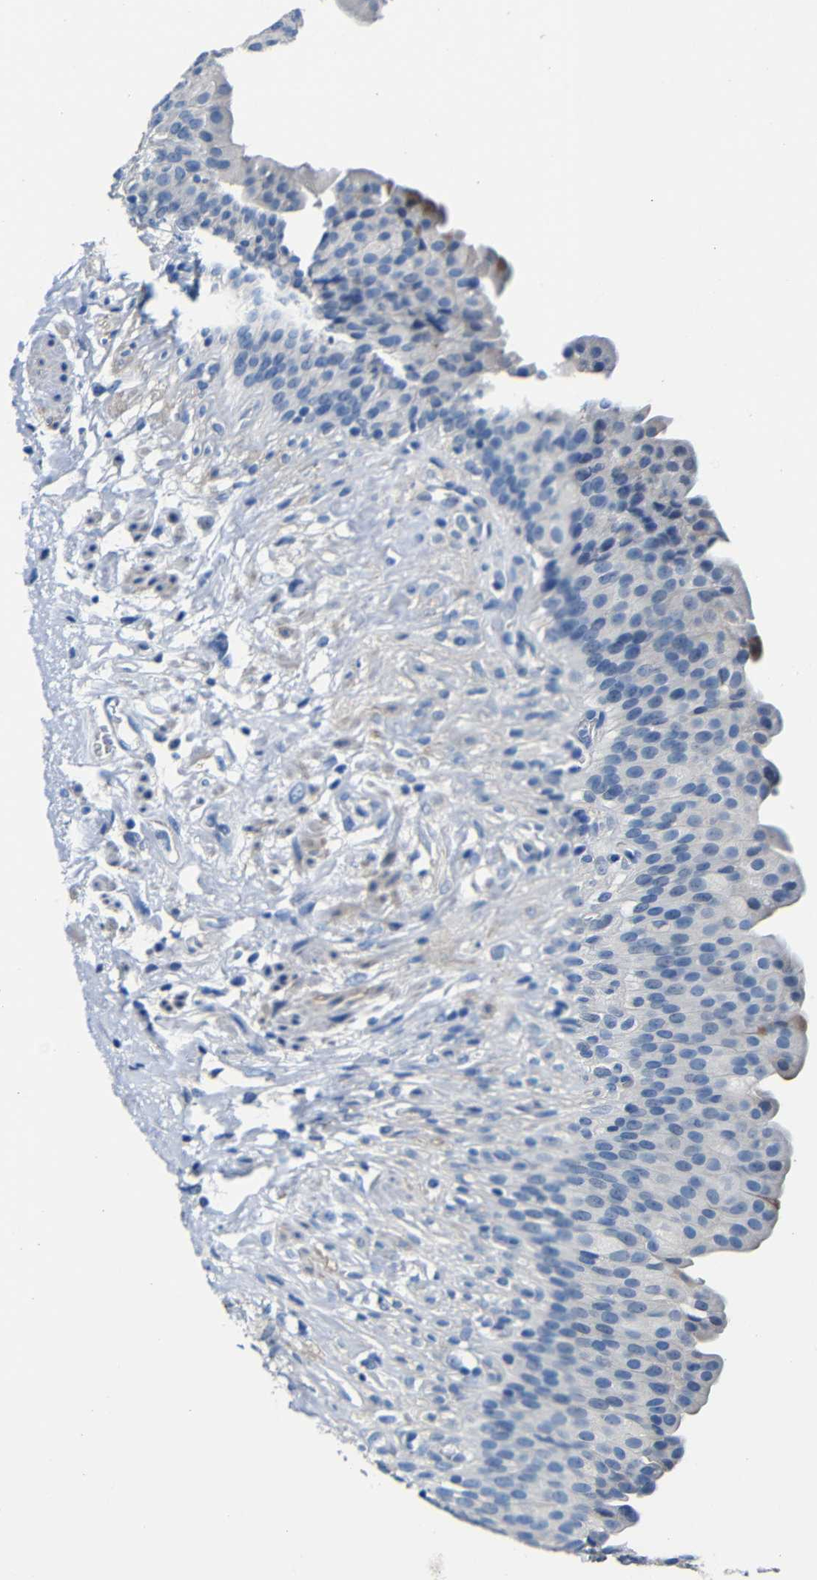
{"staining": {"intensity": "moderate", "quantity": "<25%", "location": "cytoplasmic/membranous"}, "tissue": "urinary bladder", "cell_type": "Urothelial cells", "image_type": "normal", "snomed": [{"axis": "morphology", "description": "Normal tissue, NOS"}, {"axis": "topography", "description": "Urinary bladder"}], "caption": "Benign urinary bladder reveals moderate cytoplasmic/membranous positivity in about <25% of urothelial cells.", "gene": "TNFAIP1", "patient": {"sex": "female", "age": 79}}